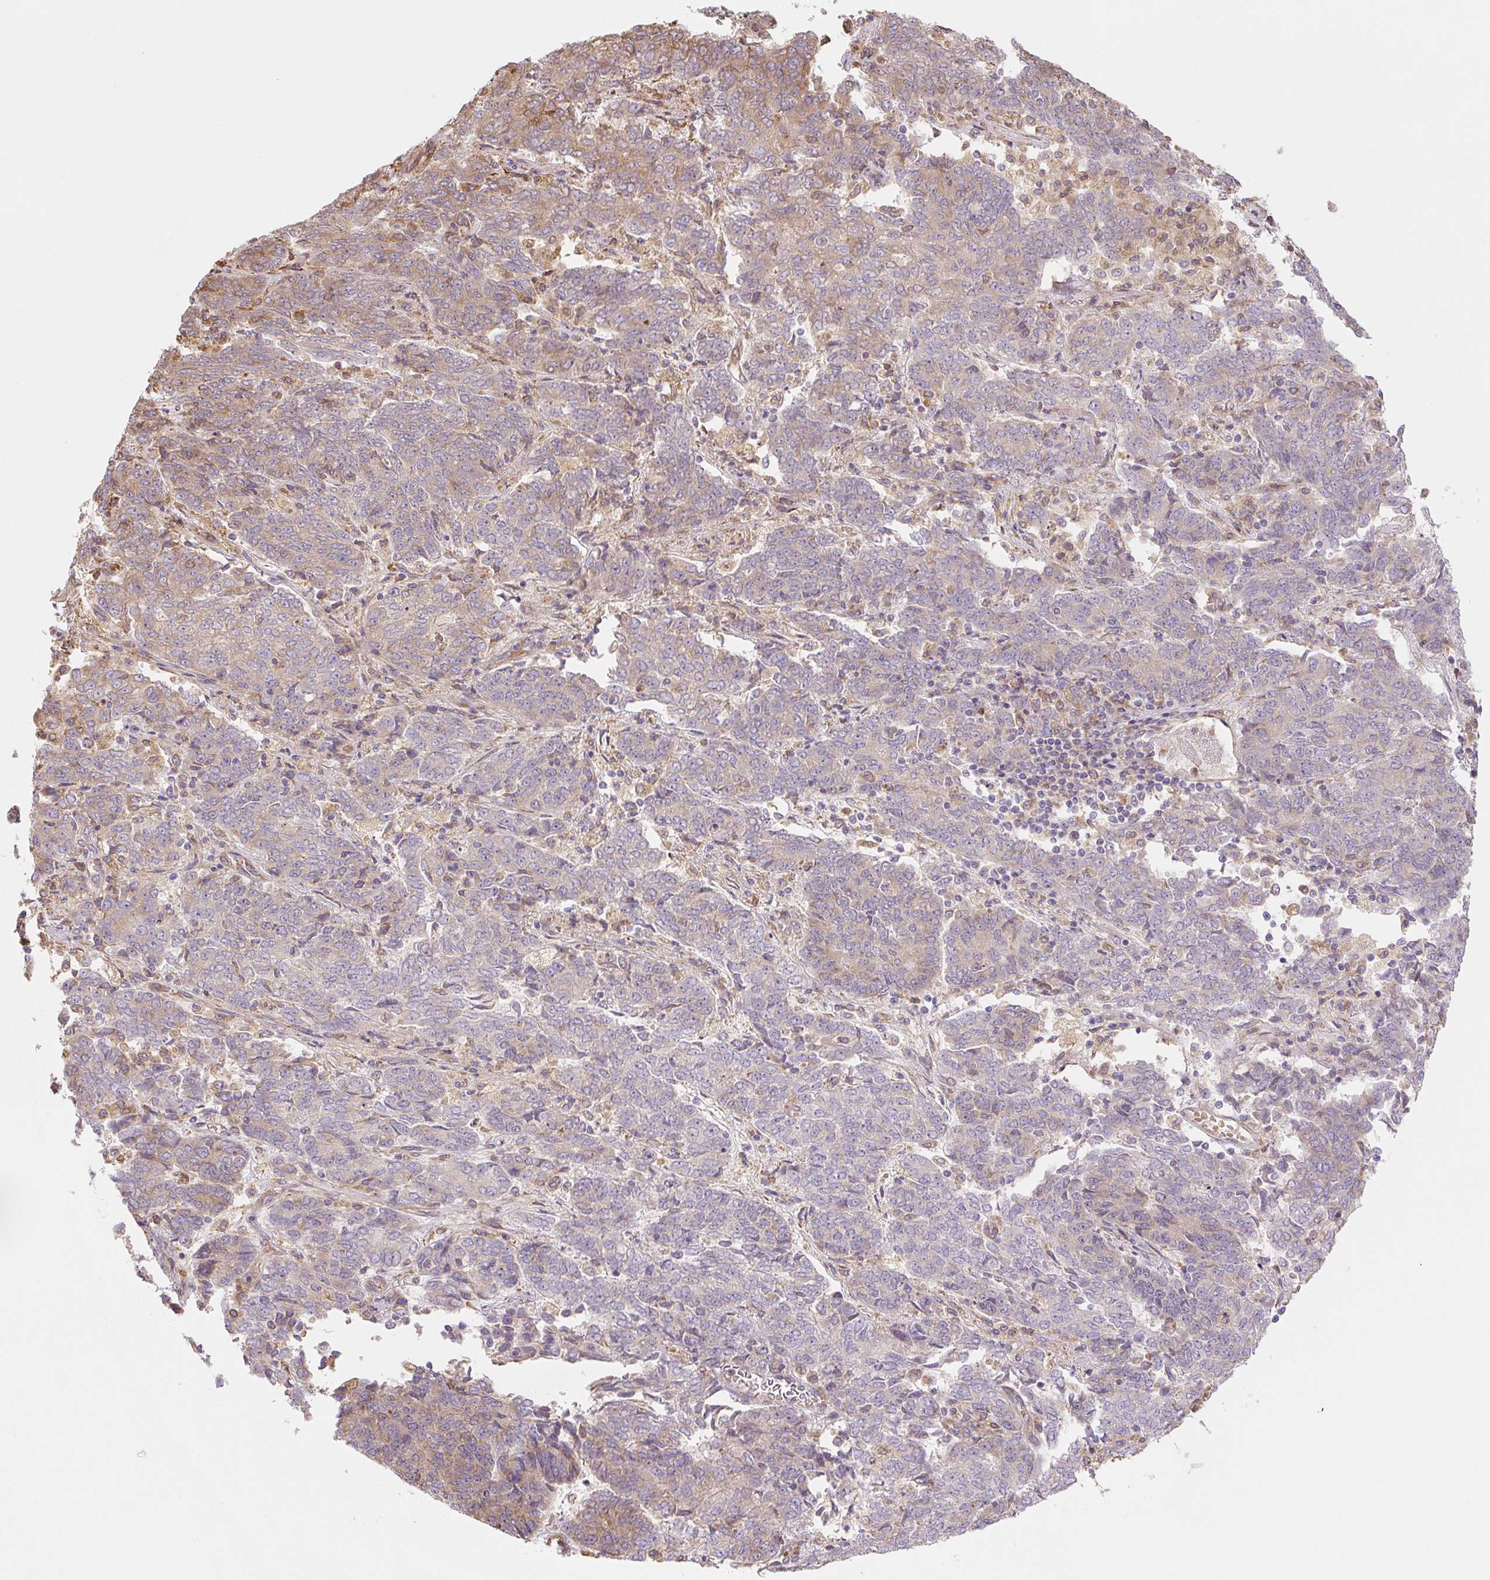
{"staining": {"intensity": "weak", "quantity": "<25%", "location": "cytoplasmic/membranous"}, "tissue": "endometrial cancer", "cell_type": "Tumor cells", "image_type": "cancer", "snomed": [{"axis": "morphology", "description": "Adenocarcinoma, NOS"}, {"axis": "topography", "description": "Endometrium"}], "caption": "A photomicrograph of human adenocarcinoma (endometrial) is negative for staining in tumor cells.", "gene": "RASA1", "patient": {"sex": "female", "age": 80}}